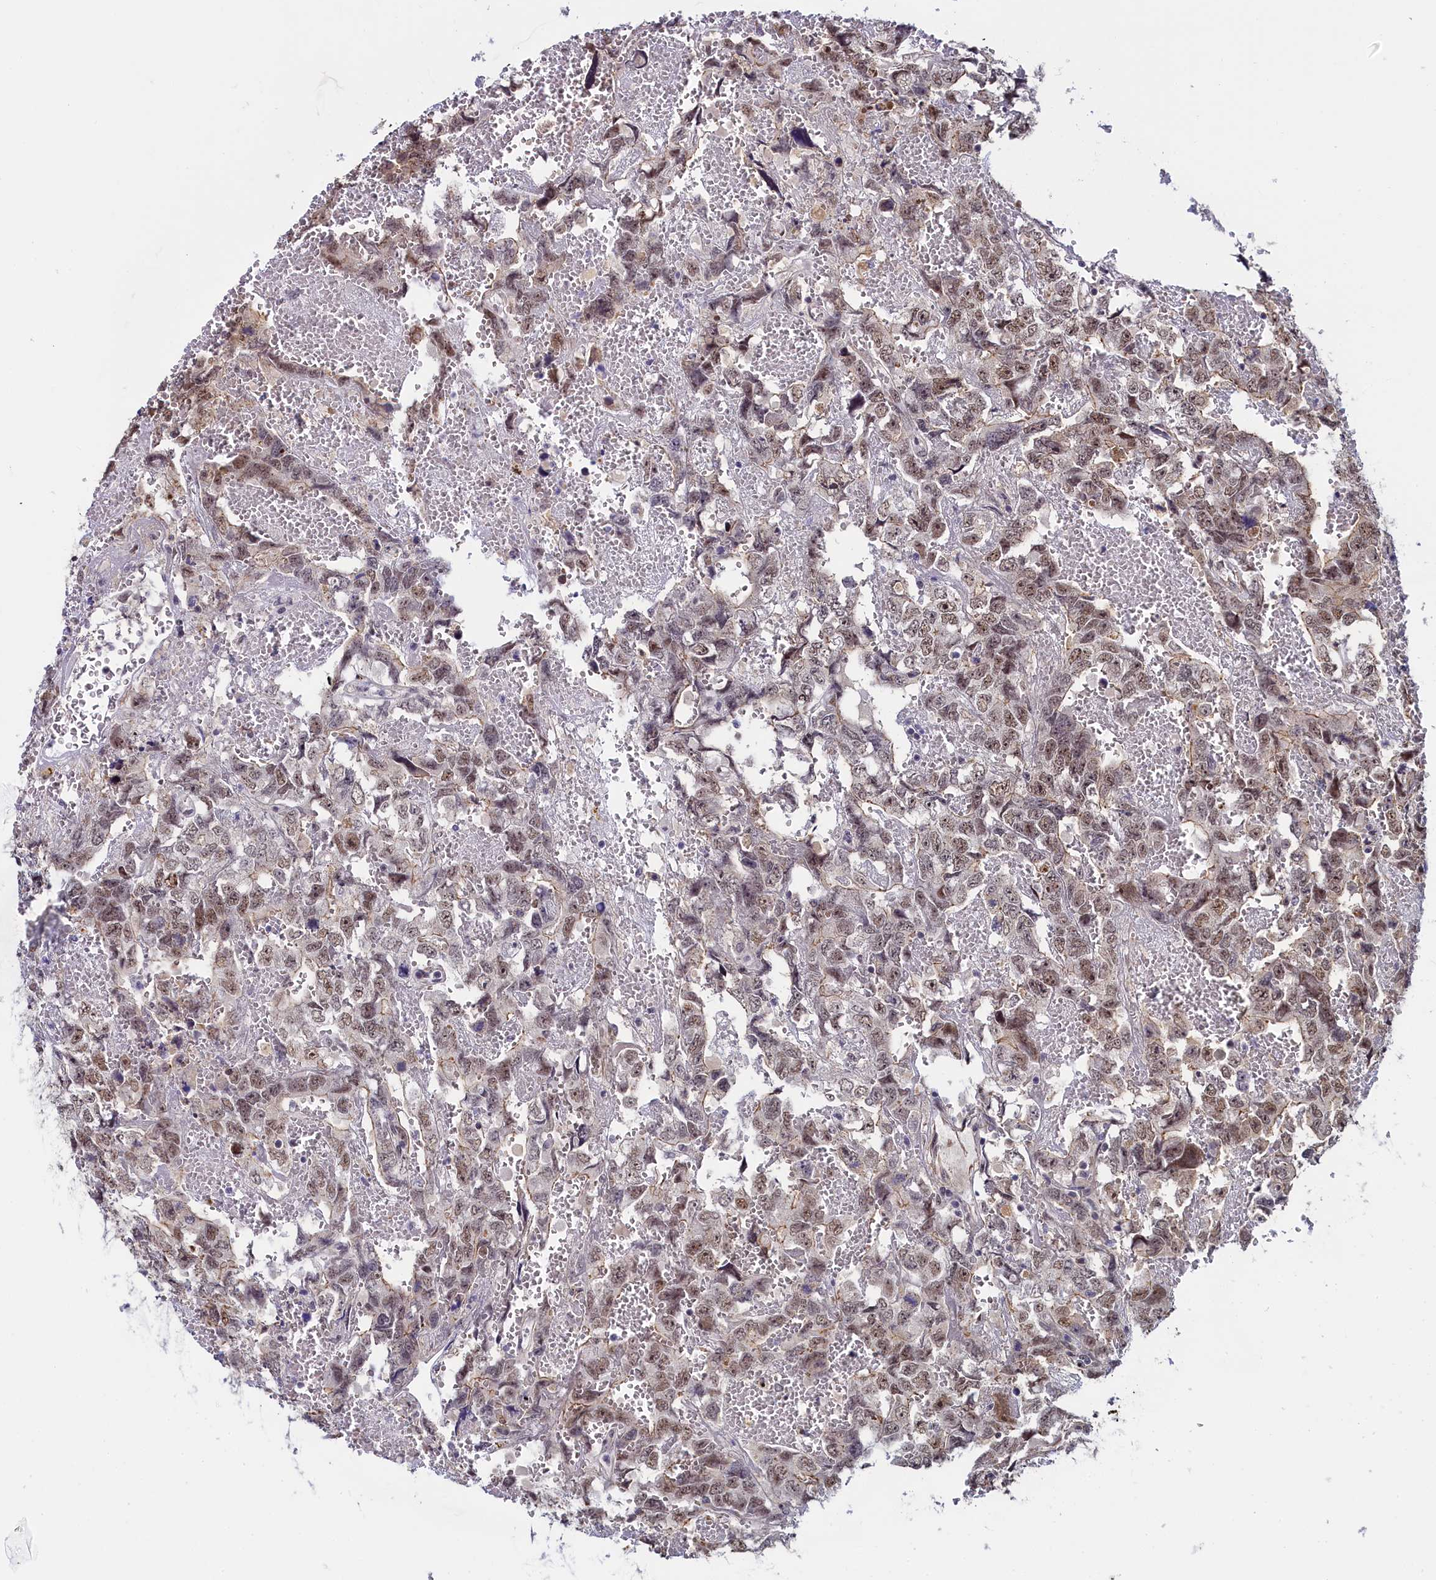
{"staining": {"intensity": "moderate", "quantity": ">75%", "location": "nuclear"}, "tissue": "testis cancer", "cell_type": "Tumor cells", "image_type": "cancer", "snomed": [{"axis": "morphology", "description": "Carcinoma, Embryonal, NOS"}, {"axis": "topography", "description": "Testis"}], "caption": "An IHC histopathology image of tumor tissue is shown. Protein staining in brown shows moderate nuclear positivity in embryonal carcinoma (testis) within tumor cells.", "gene": "INTS14", "patient": {"sex": "male", "age": 45}}